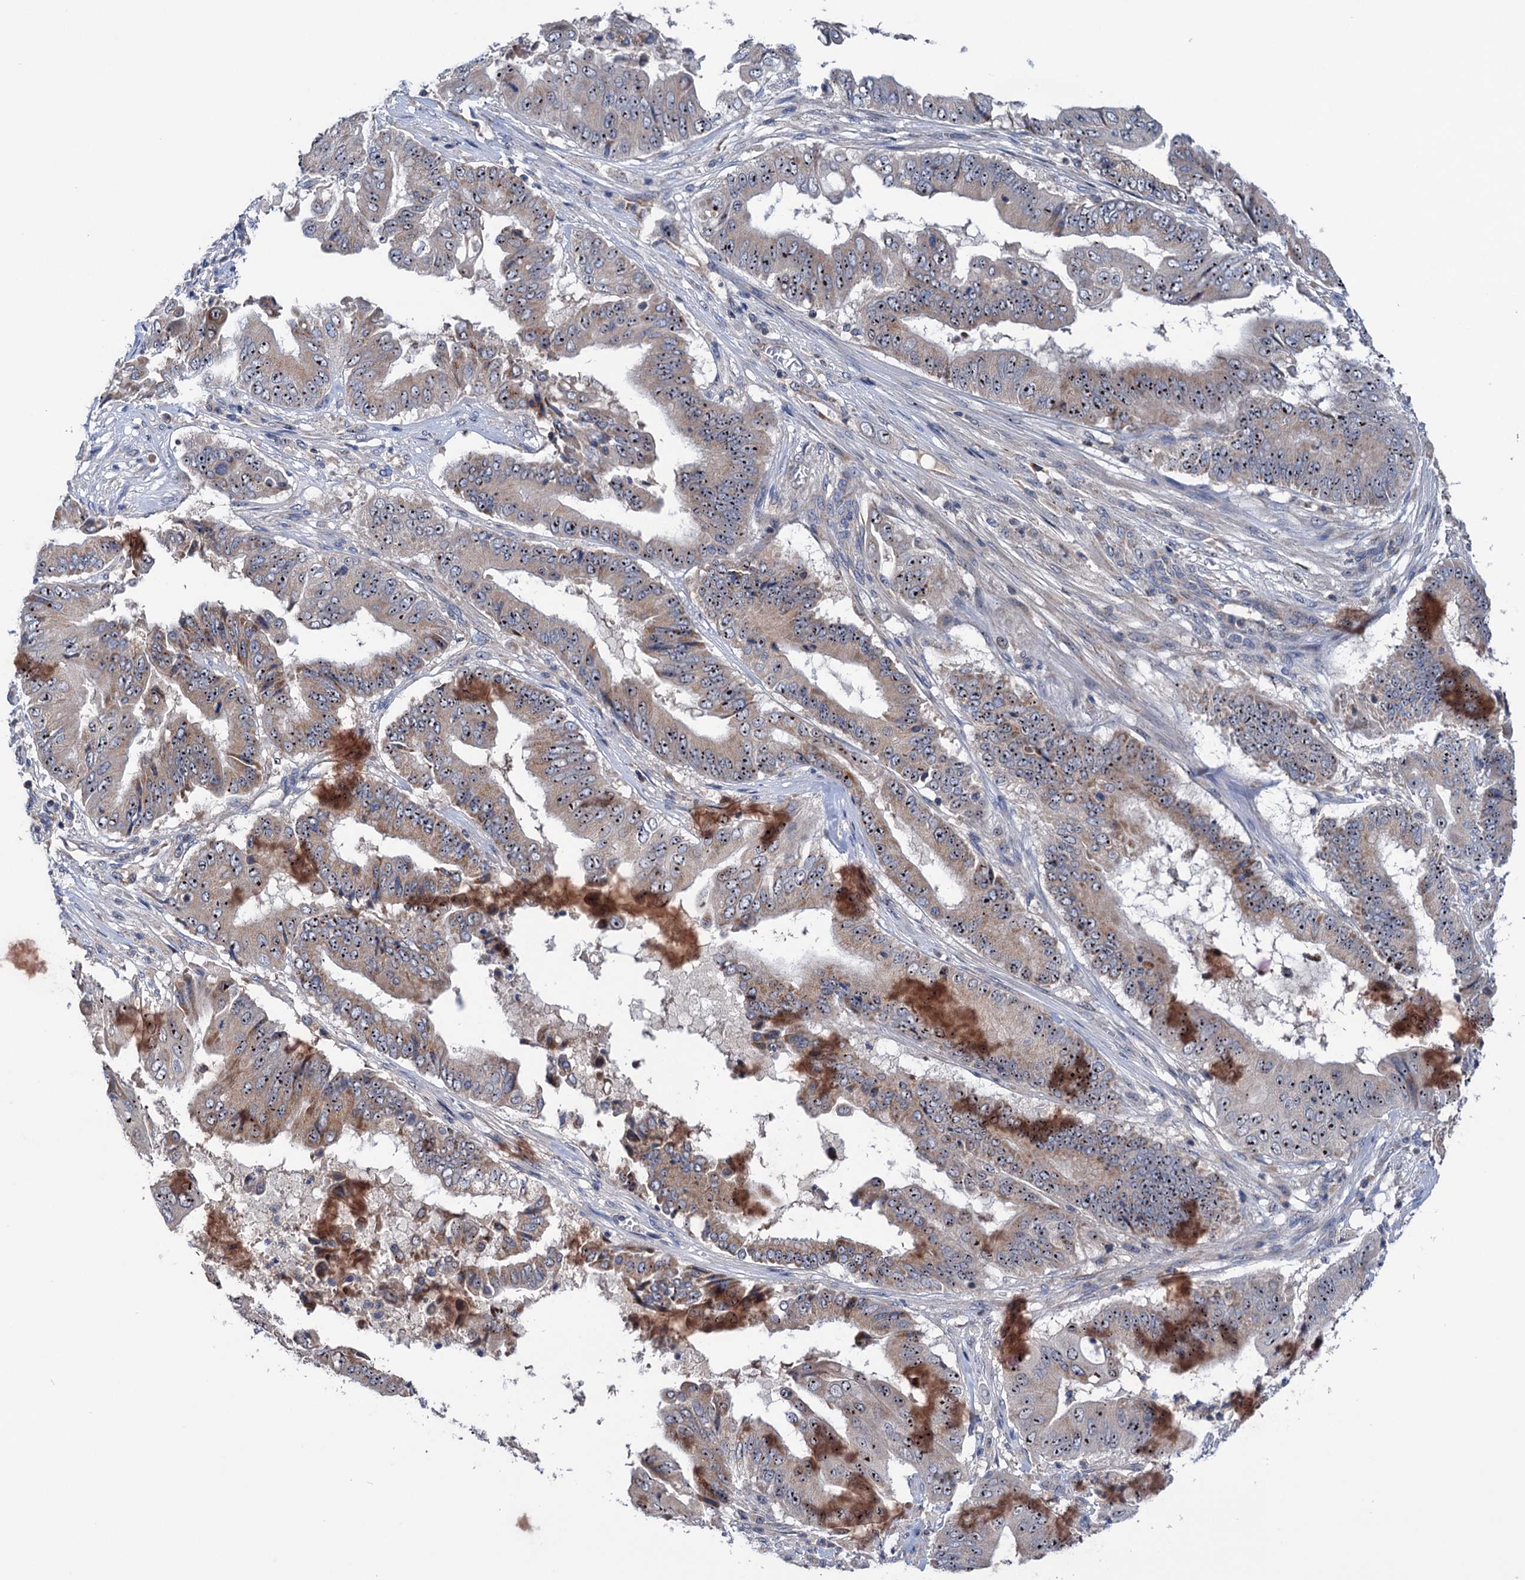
{"staining": {"intensity": "moderate", "quantity": ">75%", "location": "cytoplasmic/membranous,nuclear"}, "tissue": "pancreatic cancer", "cell_type": "Tumor cells", "image_type": "cancer", "snomed": [{"axis": "morphology", "description": "Adenocarcinoma, NOS"}, {"axis": "topography", "description": "Pancreas"}], "caption": "DAB immunohistochemical staining of human pancreatic cancer shows moderate cytoplasmic/membranous and nuclear protein staining in approximately >75% of tumor cells.", "gene": "HTR3B", "patient": {"sex": "female", "age": 77}}